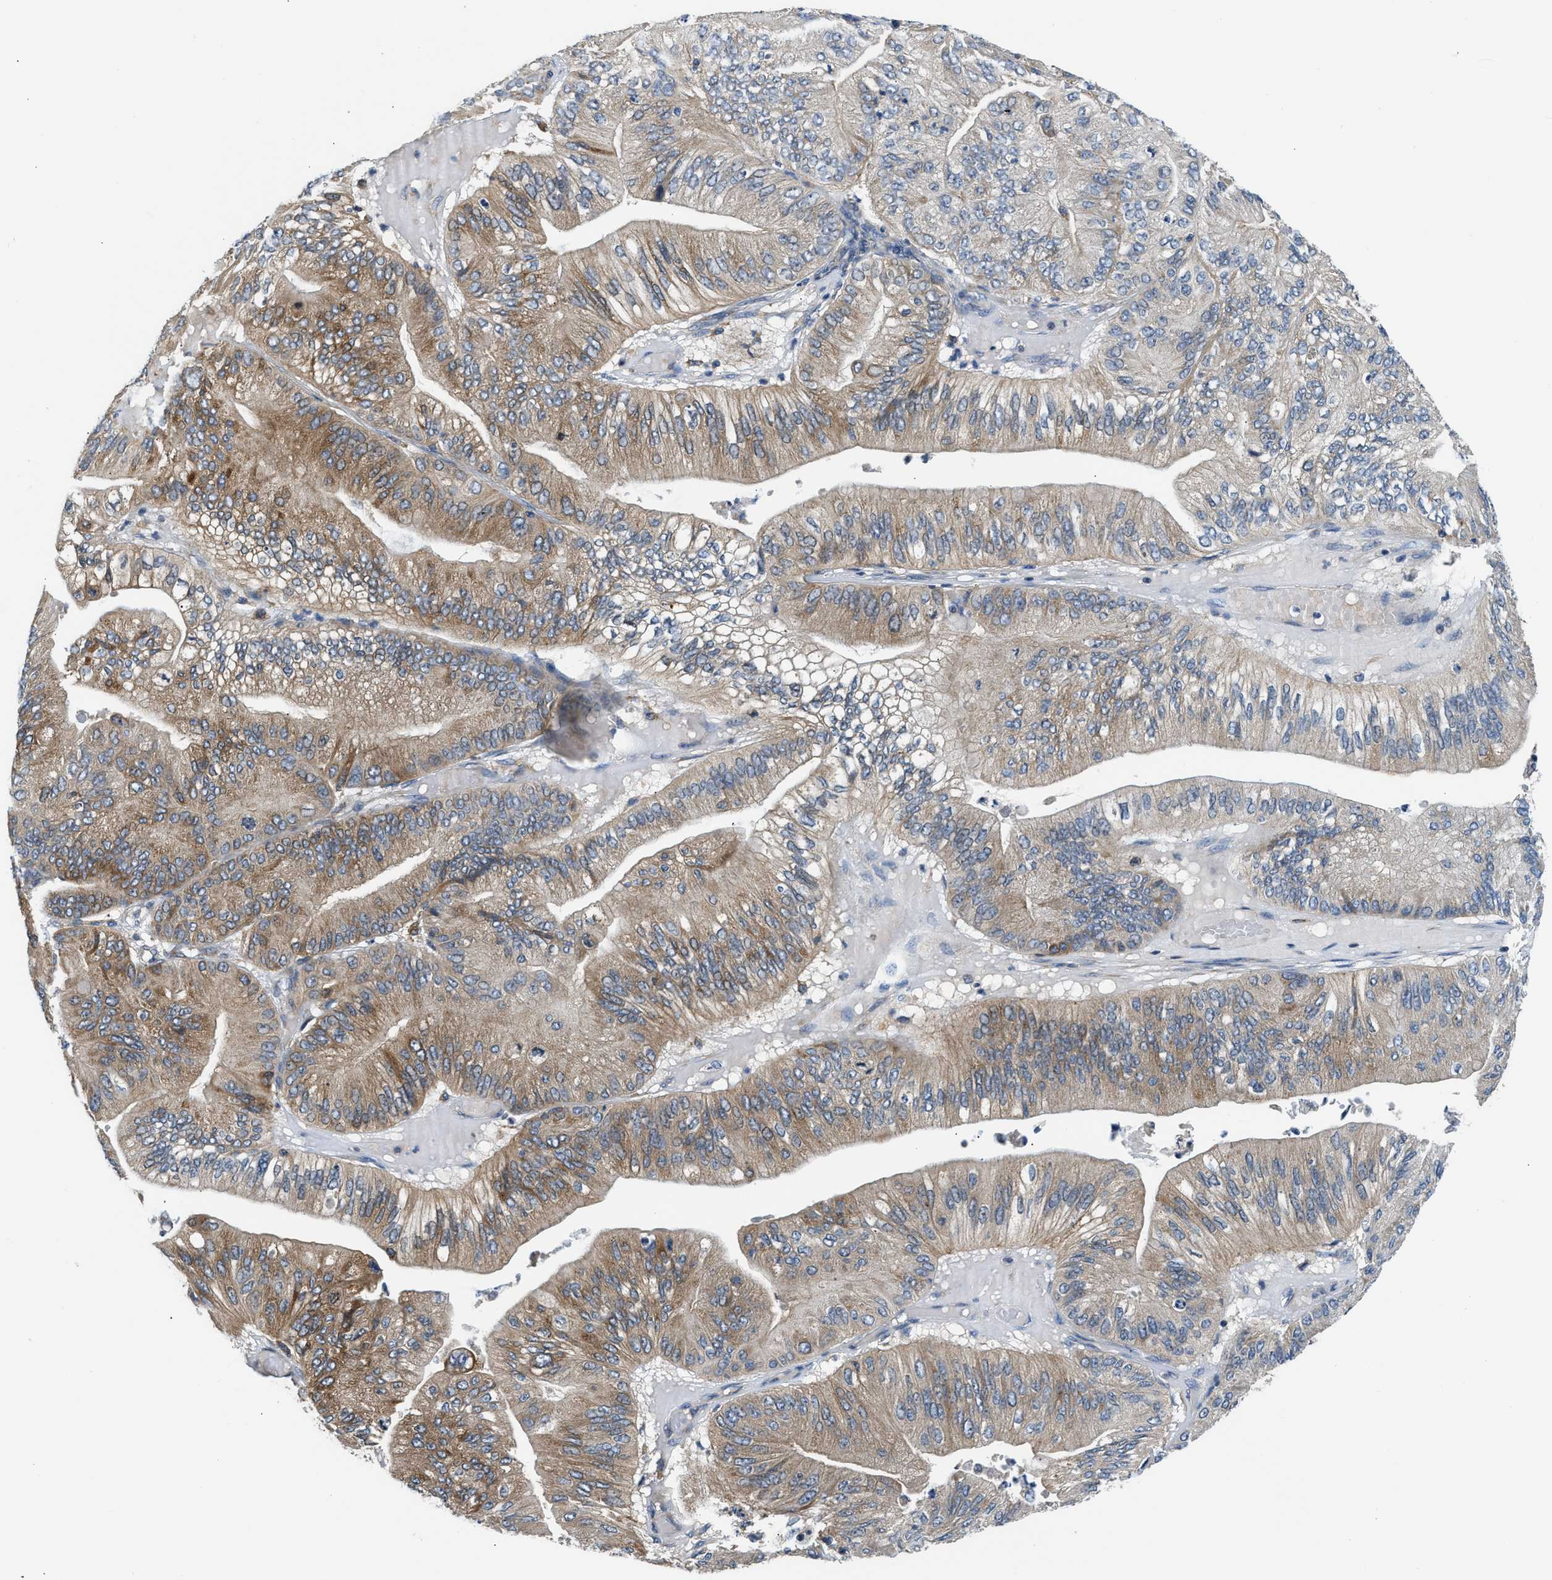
{"staining": {"intensity": "moderate", "quantity": ">75%", "location": "cytoplasmic/membranous"}, "tissue": "ovarian cancer", "cell_type": "Tumor cells", "image_type": "cancer", "snomed": [{"axis": "morphology", "description": "Cystadenocarcinoma, mucinous, NOS"}, {"axis": "topography", "description": "Ovary"}], "caption": "Protein staining of ovarian cancer (mucinous cystadenocarcinoma) tissue displays moderate cytoplasmic/membranous positivity in approximately >75% of tumor cells. The staining was performed using DAB (3,3'-diaminobenzidine) to visualize the protein expression in brown, while the nuclei were stained in blue with hematoxylin (Magnification: 20x).", "gene": "LPIN2", "patient": {"sex": "female", "age": 61}}